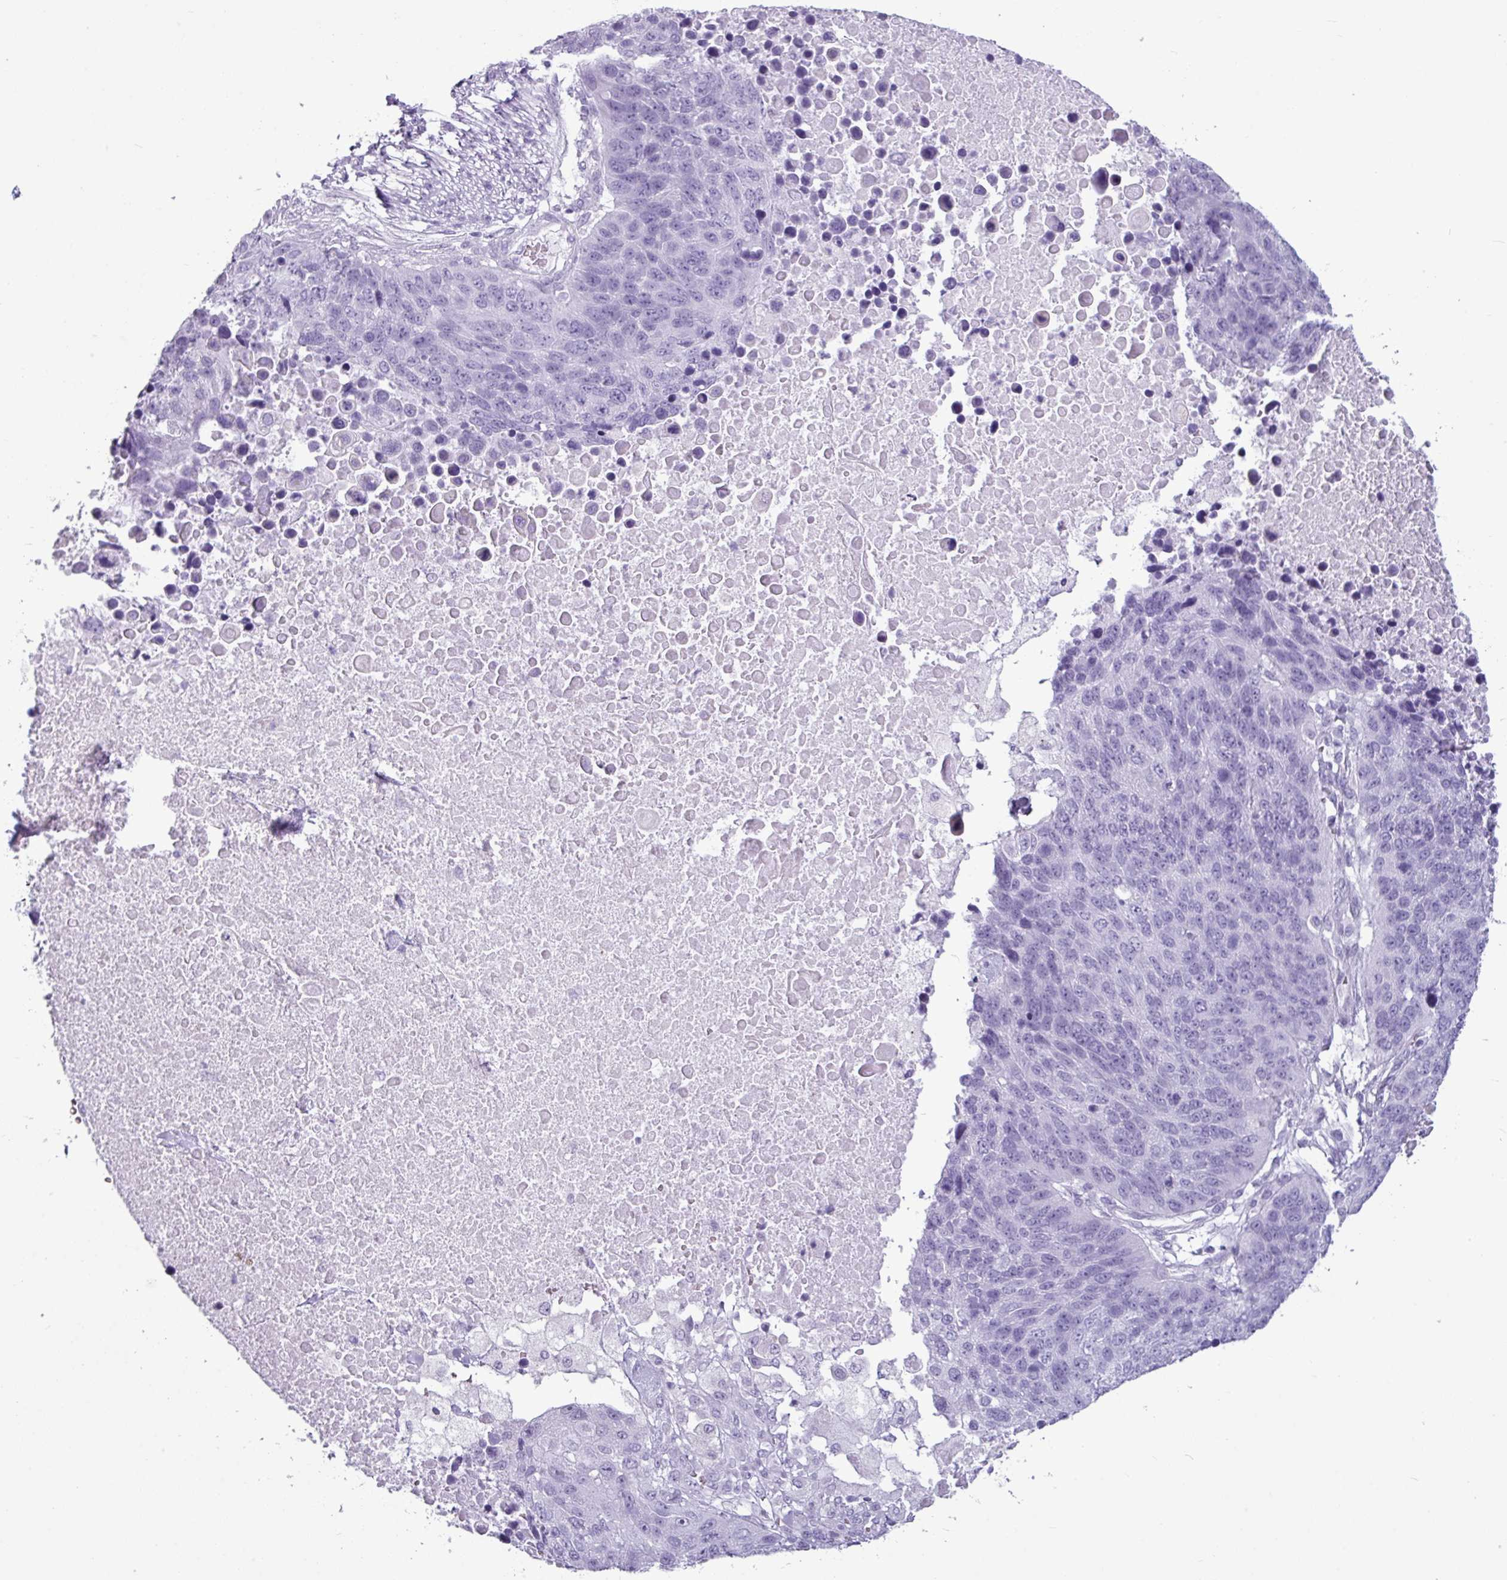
{"staining": {"intensity": "negative", "quantity": "none", "location": "none"}, "tissue": "lung cancer", "cell_type": "Tumor cells", "image_type": "cancer", "snomed": [{"axis": "morphology", "description": "Normal tissue, NOS"}, {"axis": "morphology", "description": "Squamous cell carcinoma, NOS"}, {"axis": "topography", "description": "Lymph node"}, {"axis": "topography", "description": "Lung"}], "caption": "IHC of lung squamous cell carcinoma reveals no staining in tumor cells.", "gene": "AMY1B", "patient": {"sex": "male", "age": 66}}